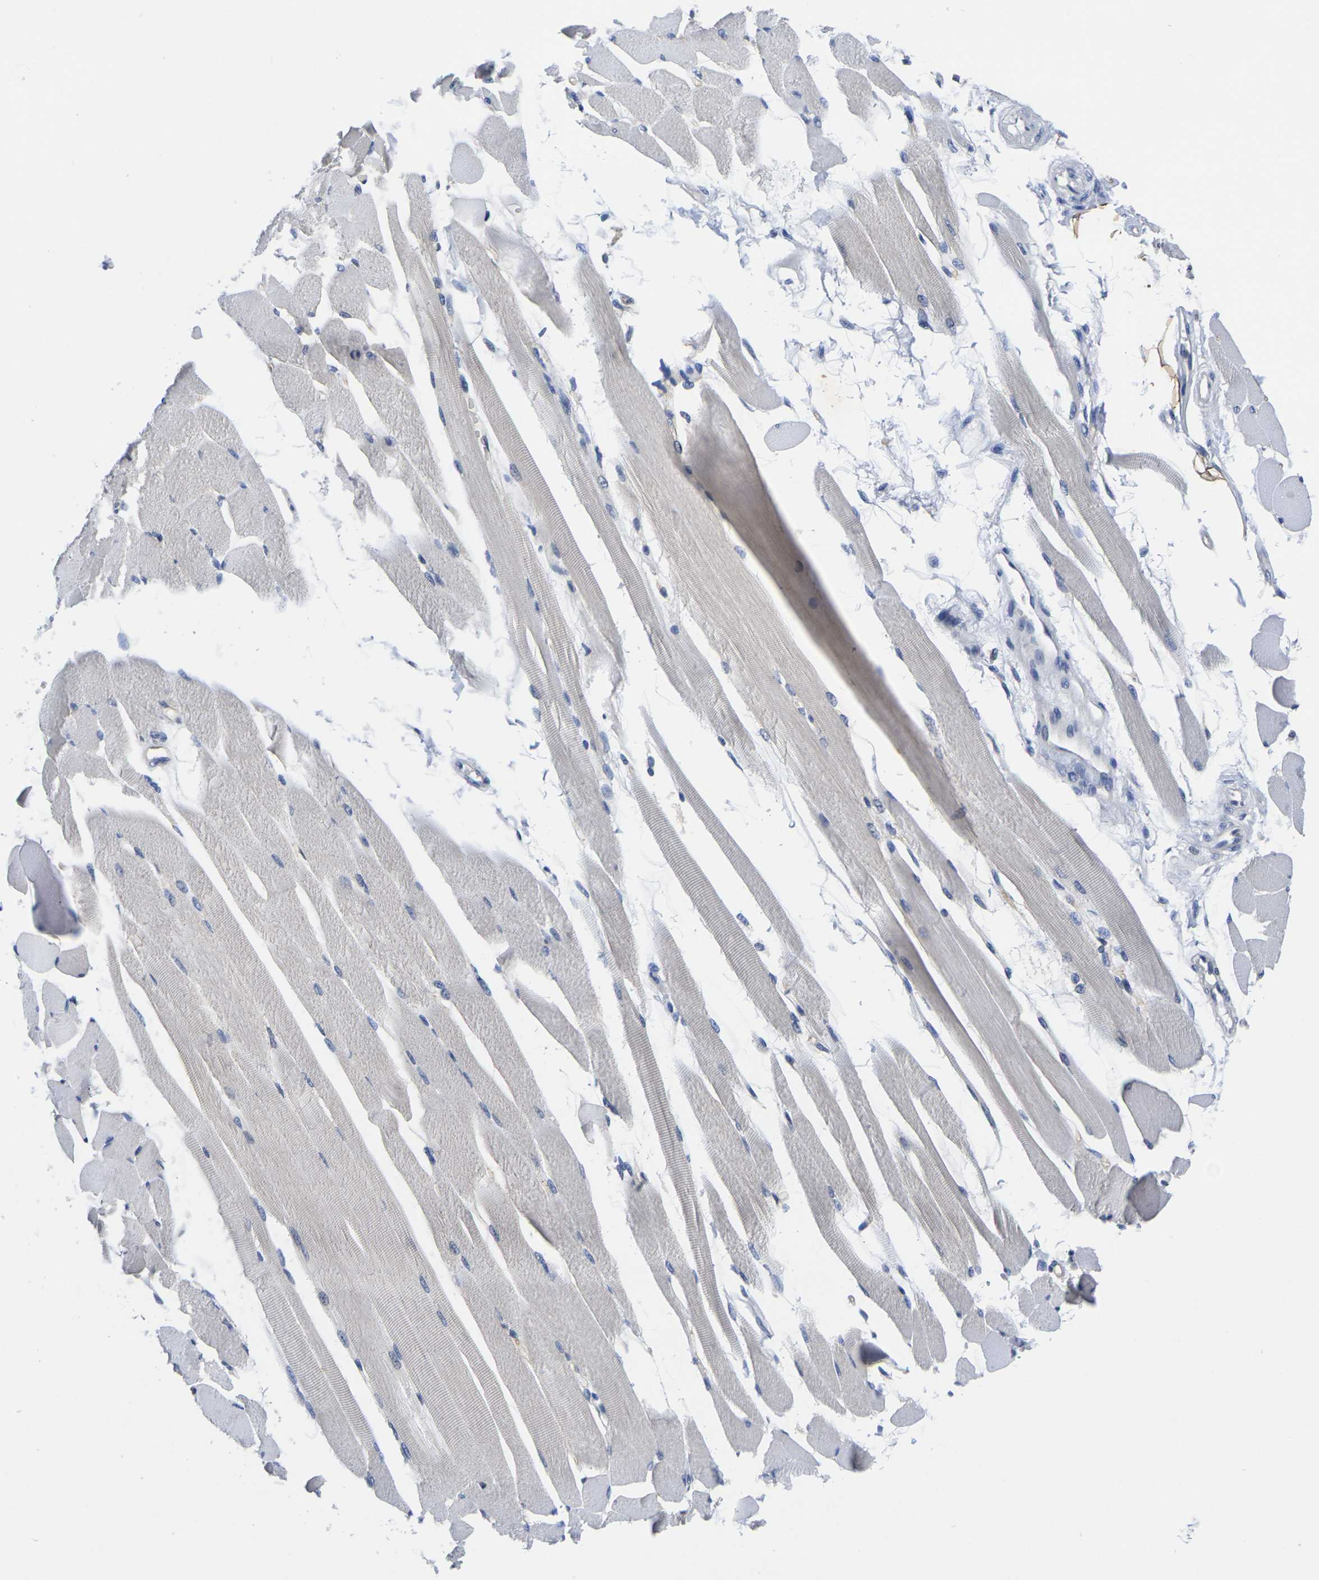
{"staining": {"intensity": "negative", "quantity": "none", "location": "none"}, "tissue": "skeletal muscle", "cell_type": "Myocytes", "image_type": "normal", "snomed": [{"axis": "morphology", "description": "Normal tissue, NOS"}, {"axis": "topography", "description": "Skeletal muscle"}, {"axis": "topography", "description": "Peripheral nerve tissue"}], "caption": "Immunohistochemistry (IHC) of unremarkable human skeletal muscle demonstrates no expression in myocytes. (Immunohistochemistry, brightfield microscopy, high magnification).", "gene": "IKZF1", "patient": {"sex": "female", "age": 84}}